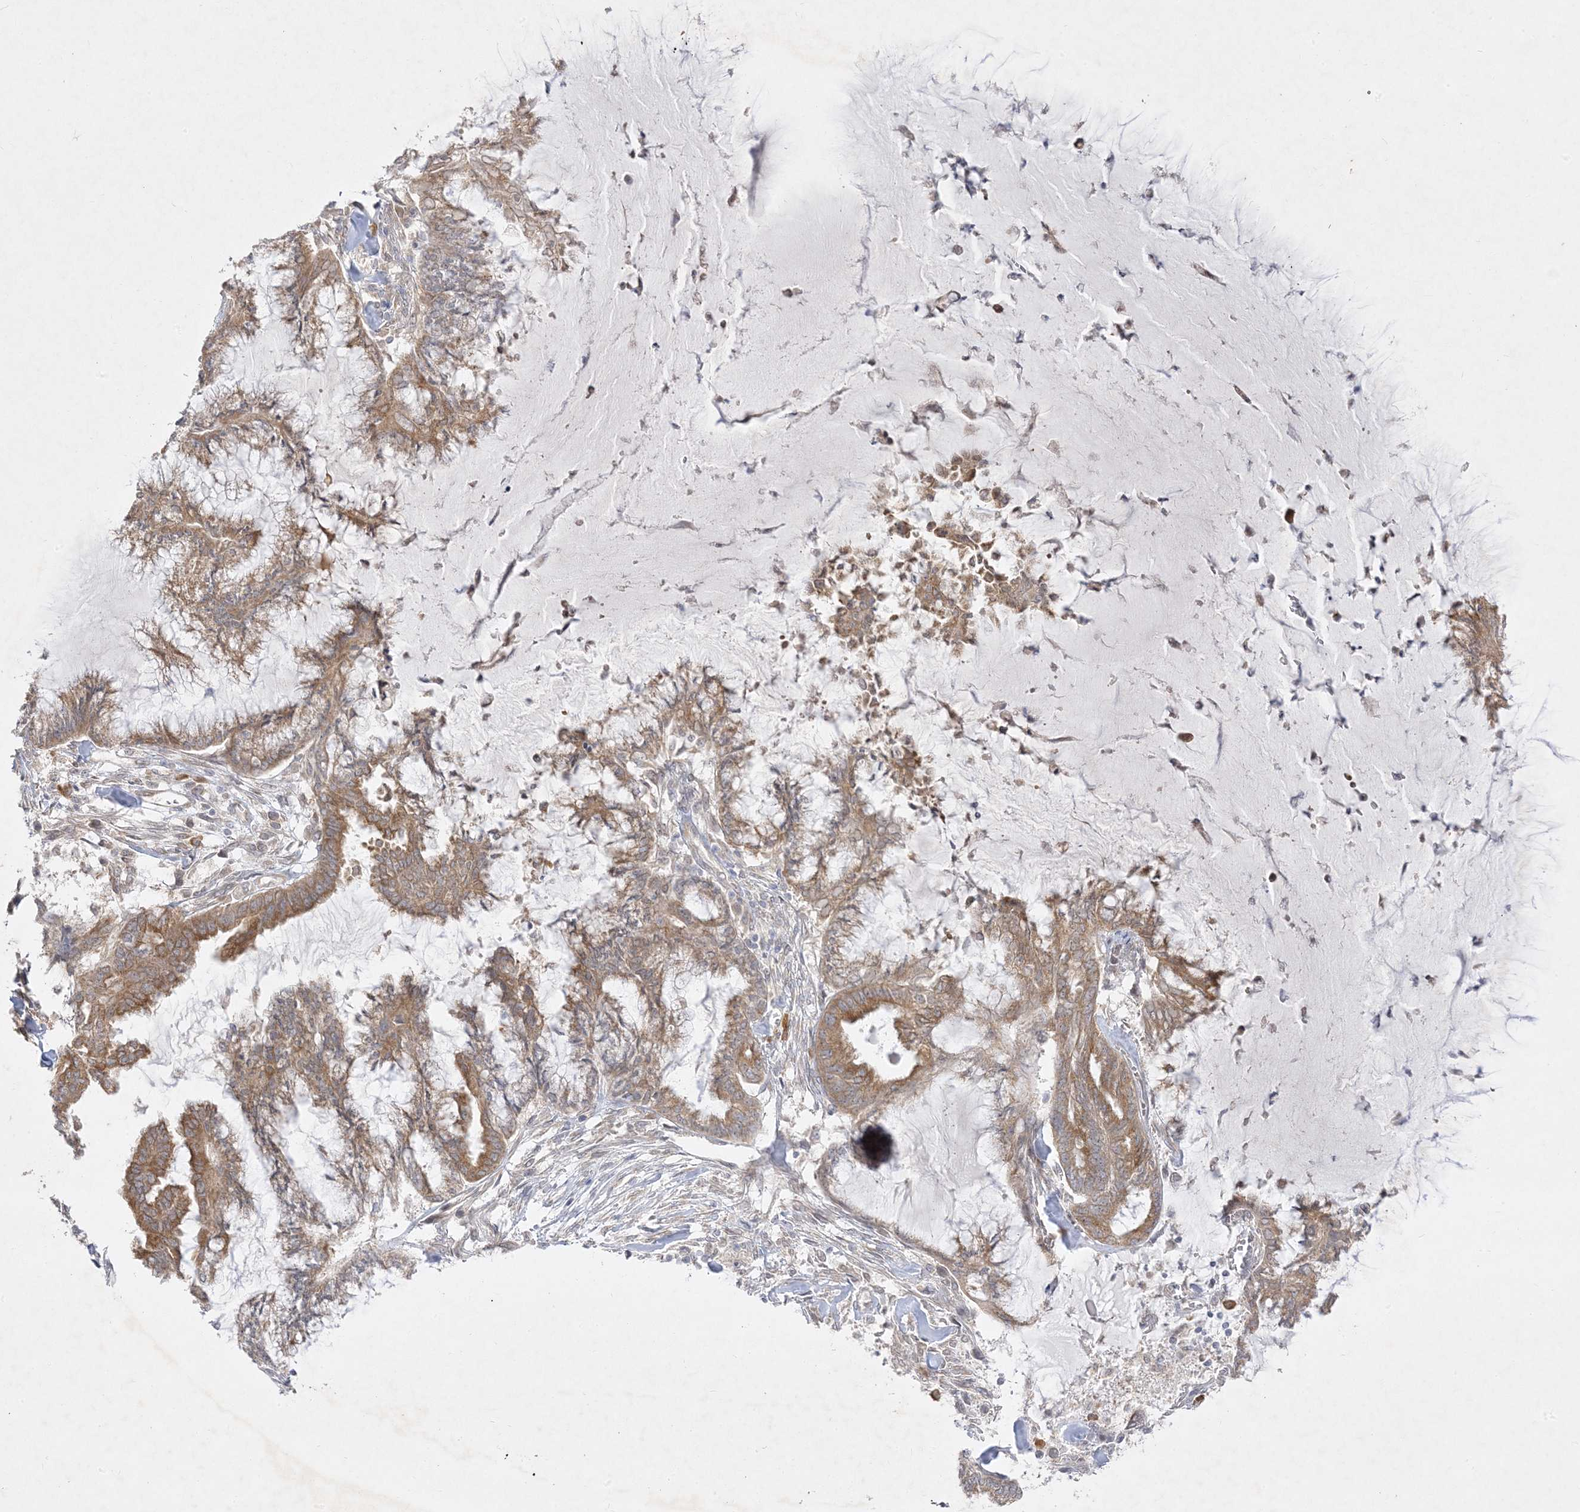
{"staining": {"intensity": "moderate", "quantity": ">75%", "location": "cytoplasmic/membranous"}, "tissue": "endometrial cancer", "cell_type": "Tumor cells", "image_type": "cancer", "snomed": [{"axis": "morphology", "description": "Adenocarcinoma, NOS"}, {"axis": "topography", "description": "Endometrium"}], "caption": "This histopathology image displays endometrial cancer stained with IHC to label a protein in brown. The cytoplasmic/membranous of tumor cells show moderate positivity for the protein. Nuclei are counter-stained blue.", "gene": "C2CD2", "patient": {"sex": "female", "age": 86}}